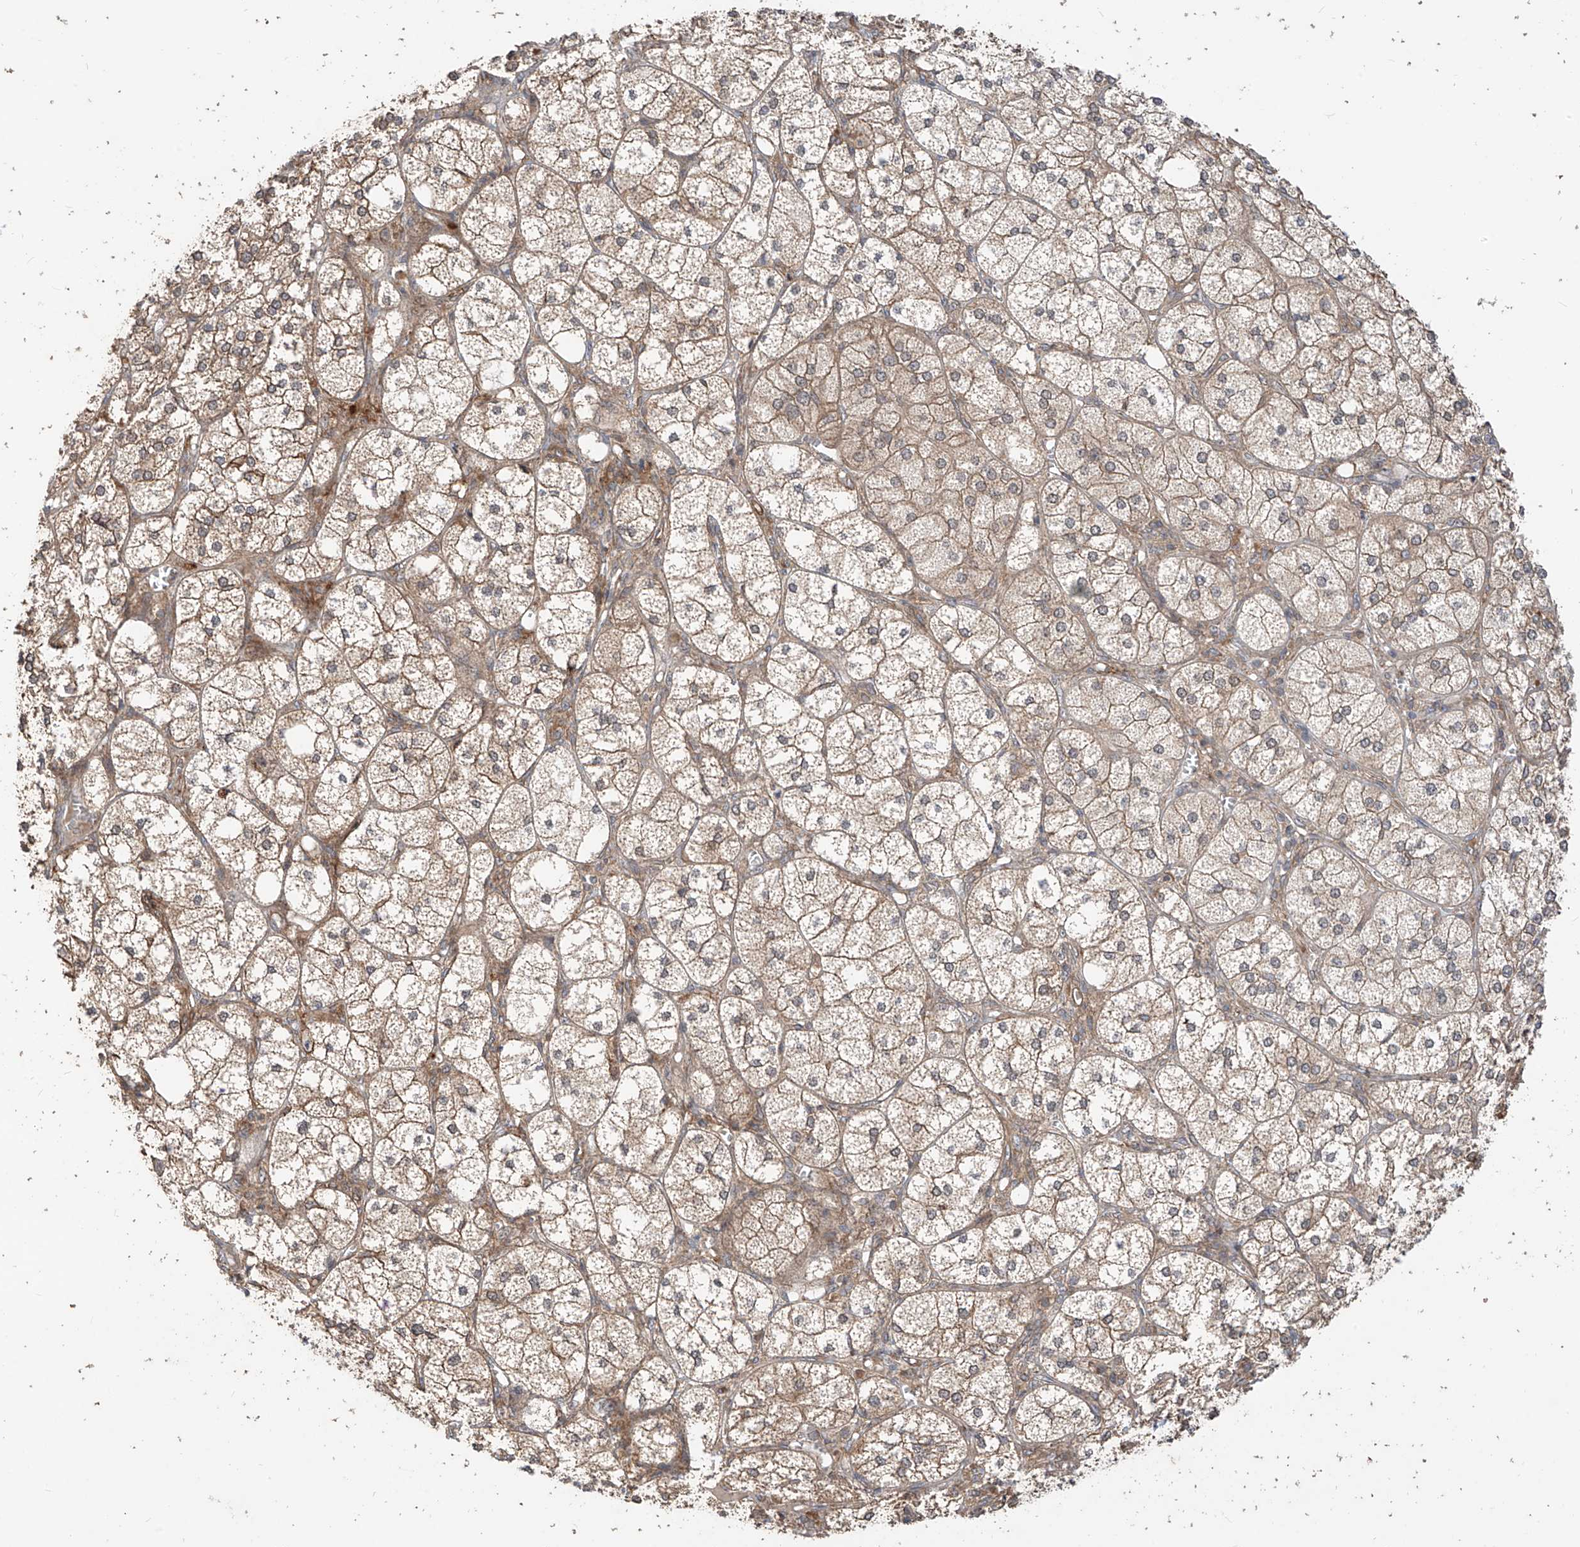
{"staining": {"intensity": "moderate", "quantity": "25%-75%", "location": "cytoplasmic/membranous"}, "tissue": "adrenal gland", "cell_type": "Glandular cells", "image_type": "normal", "snomed": [{"axis": "morphology", "description": "Normal tissue, NOS"}, {"axis": "topography", "description": "Adrenal gland"}], "caption": "An image showing moderate cytoplasmic/membranous staining in approximately 25%-75% of glandular cells in benign adrenal gland, as visualized by brown immunohistochemical staining.", "gene": "MTUS2", "patient": {"sex": "female", "age": 61}}